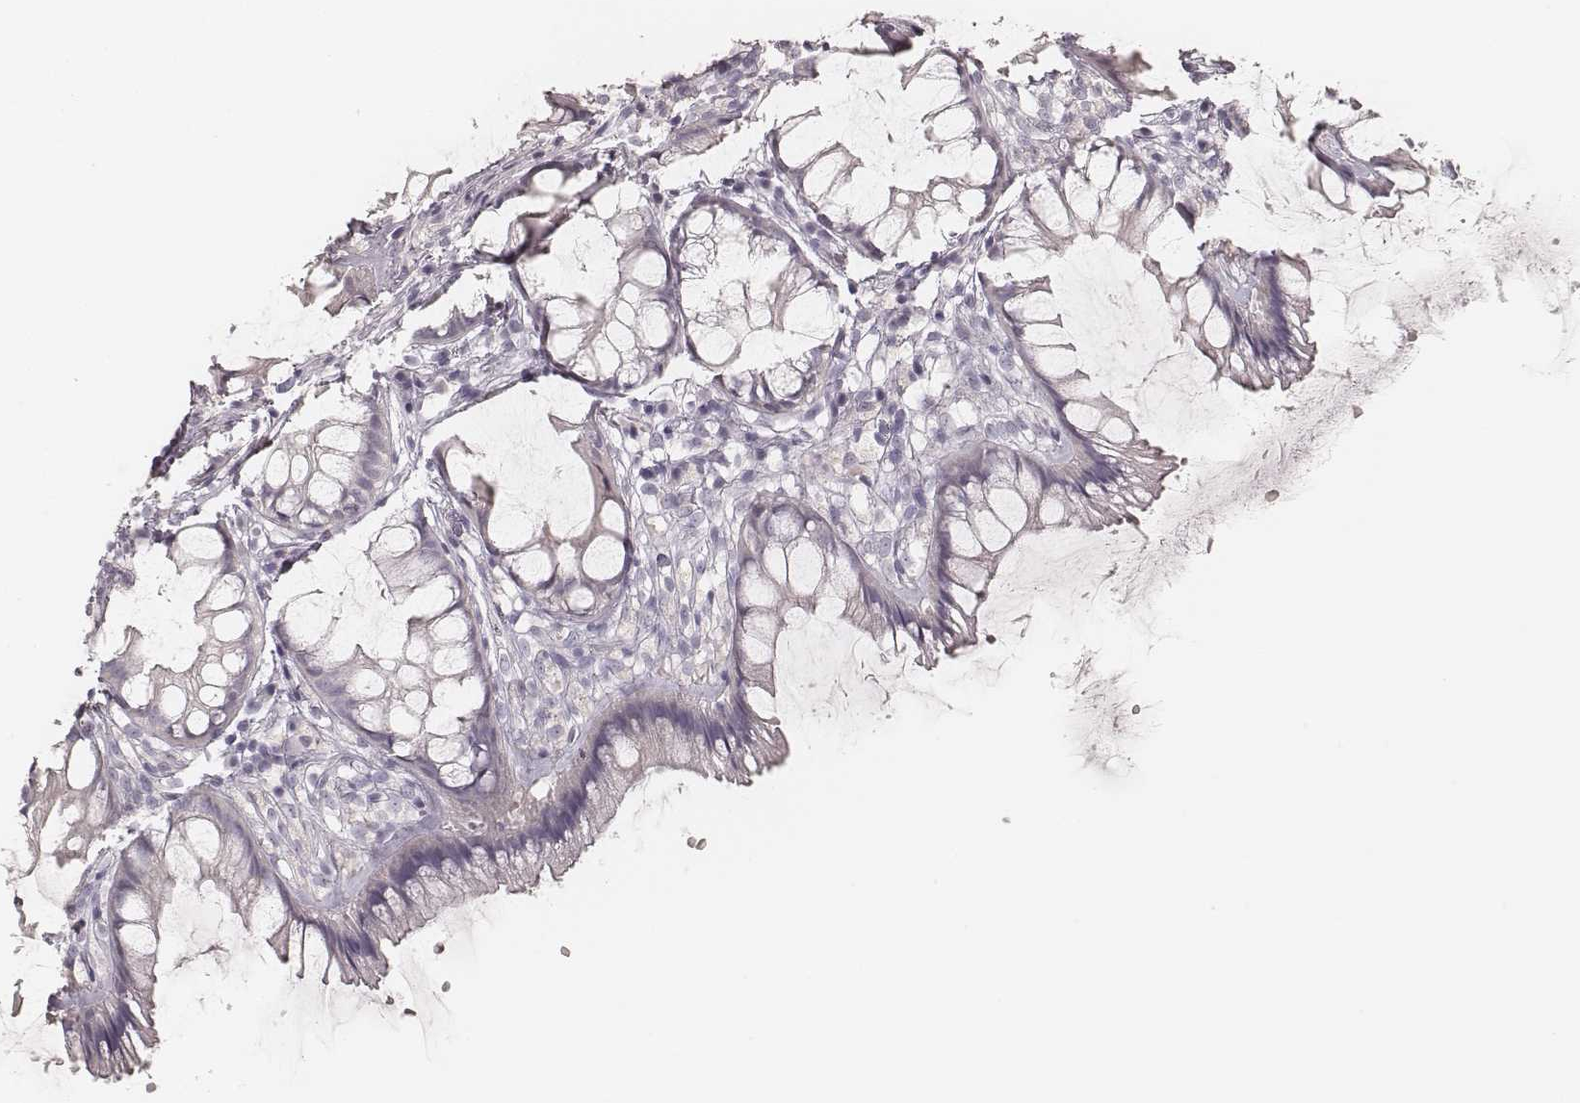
{"staining": {"intensity": "negative", "quantity": "none", "location": "none"}, "tissue": "rectum", "cell_type": "Glandular cells", "image_type": "normal", "snomed": [{"axis": "morphology", "description": "Normal tissue, NOS"}, {"axis": "topography", "description": "Rectum"}], "caption": "Immunohistochemical staining of benign human rectum displays no significant staining in glandular cells. (DAB (3,3'-diaminobenzidine) immunohistochemistry (IHC), high magnification).", "gene": "KRT31", "patient": {"sex": "female", "age": 62}}